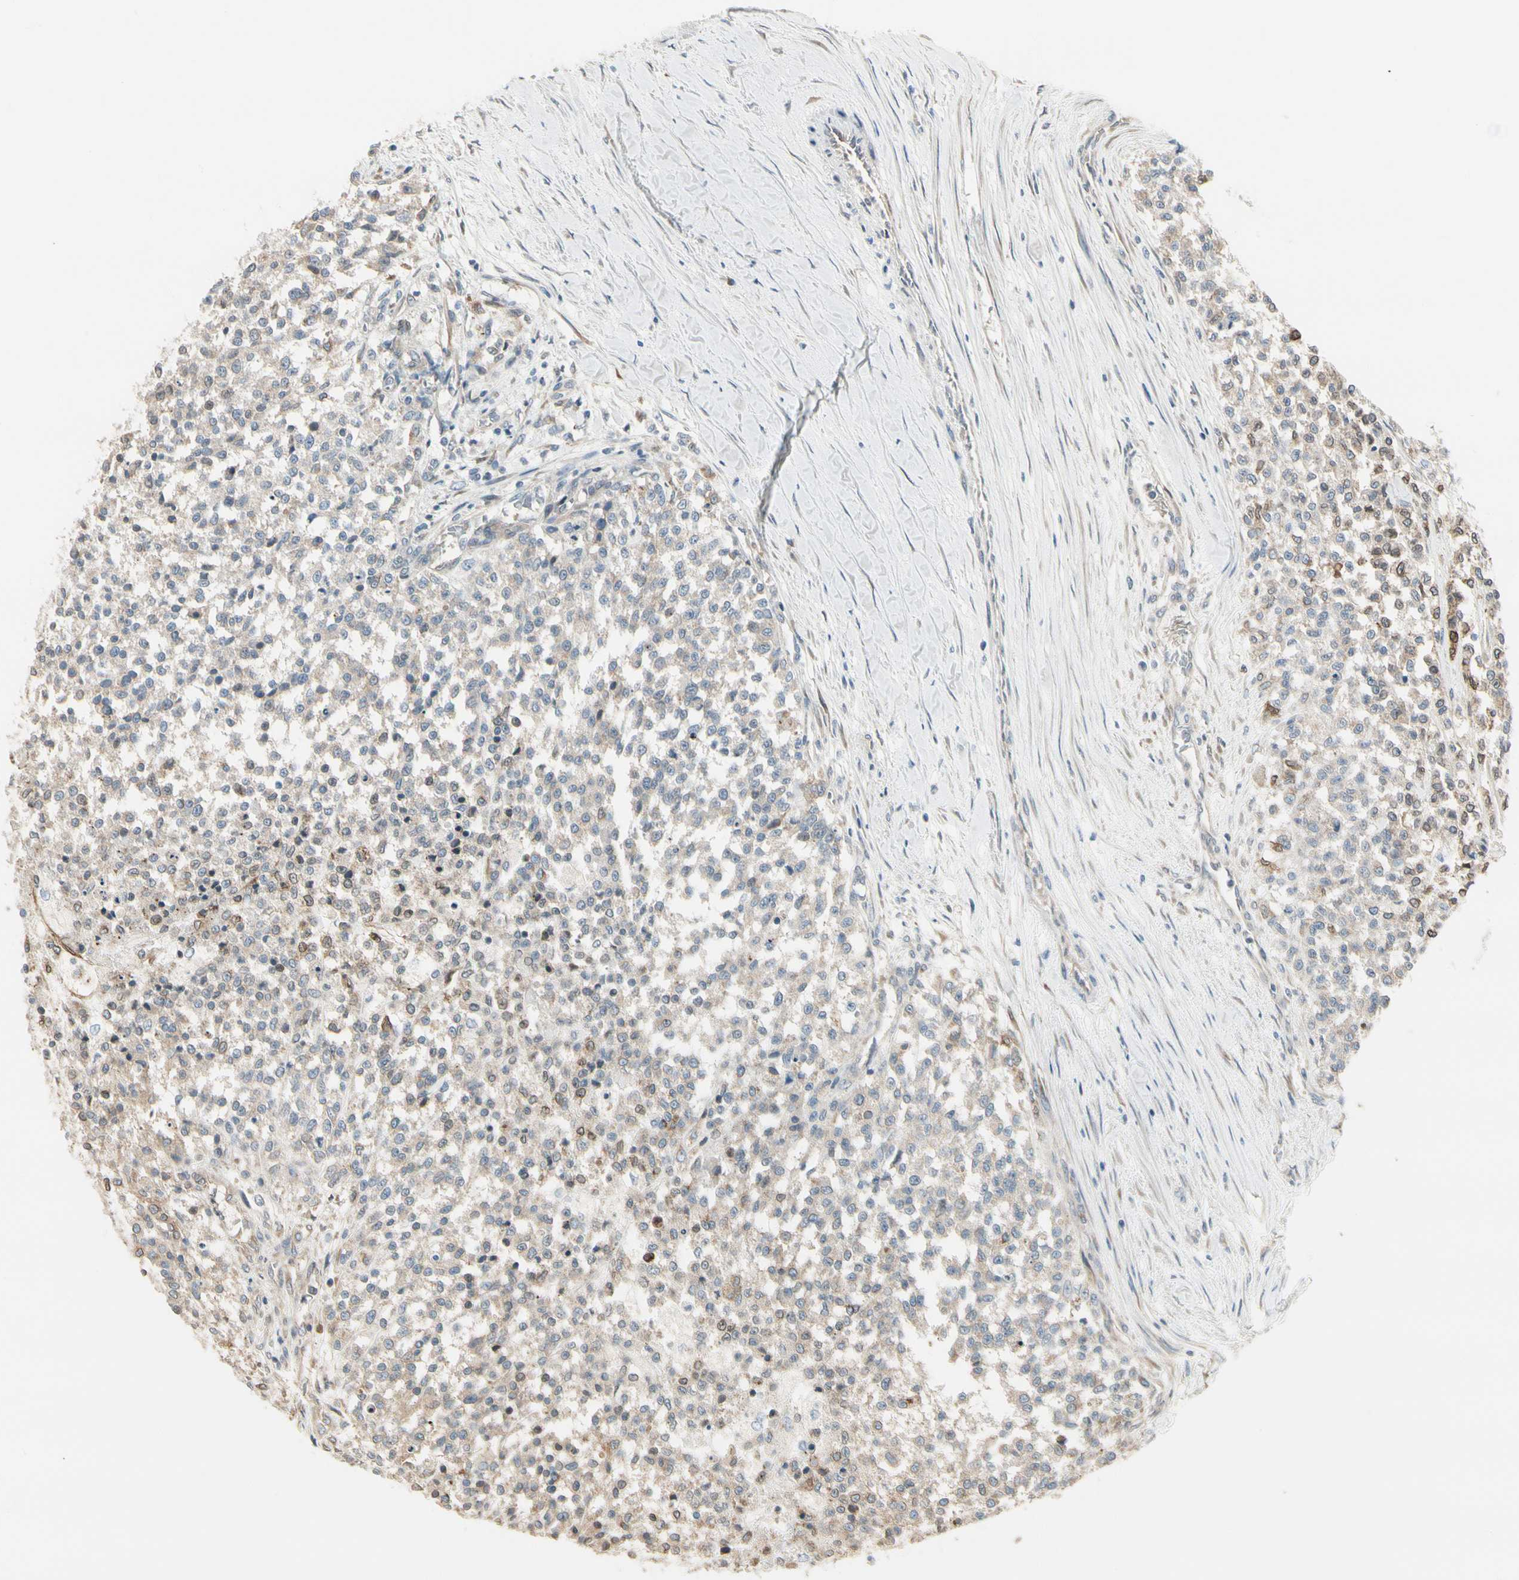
{"staining": {"intensity": "weak", "quantity": ">75%", "location": "cytoplasmic/membranous"}, "tissue": "testis cancer", "cell_type": "Tumor cells", "image_type": "cancer", "snomed": [{"axis": "morphology", "description": "Seminoma, NOS"}, {"axis": "topography", "description": "Testis"}], "caption": "High-power microscopy captured an immunohistochemistry (IHC) histopathology image of testis seminoma, revealing weak cytoplasmic/membranous staining in approximately >75% of tumor cells. (DAB IHC, brown staining for protein, blue staining for nuclei).", "gene": "NUCB2", "patient": {"sex": "male", "age": 59}}